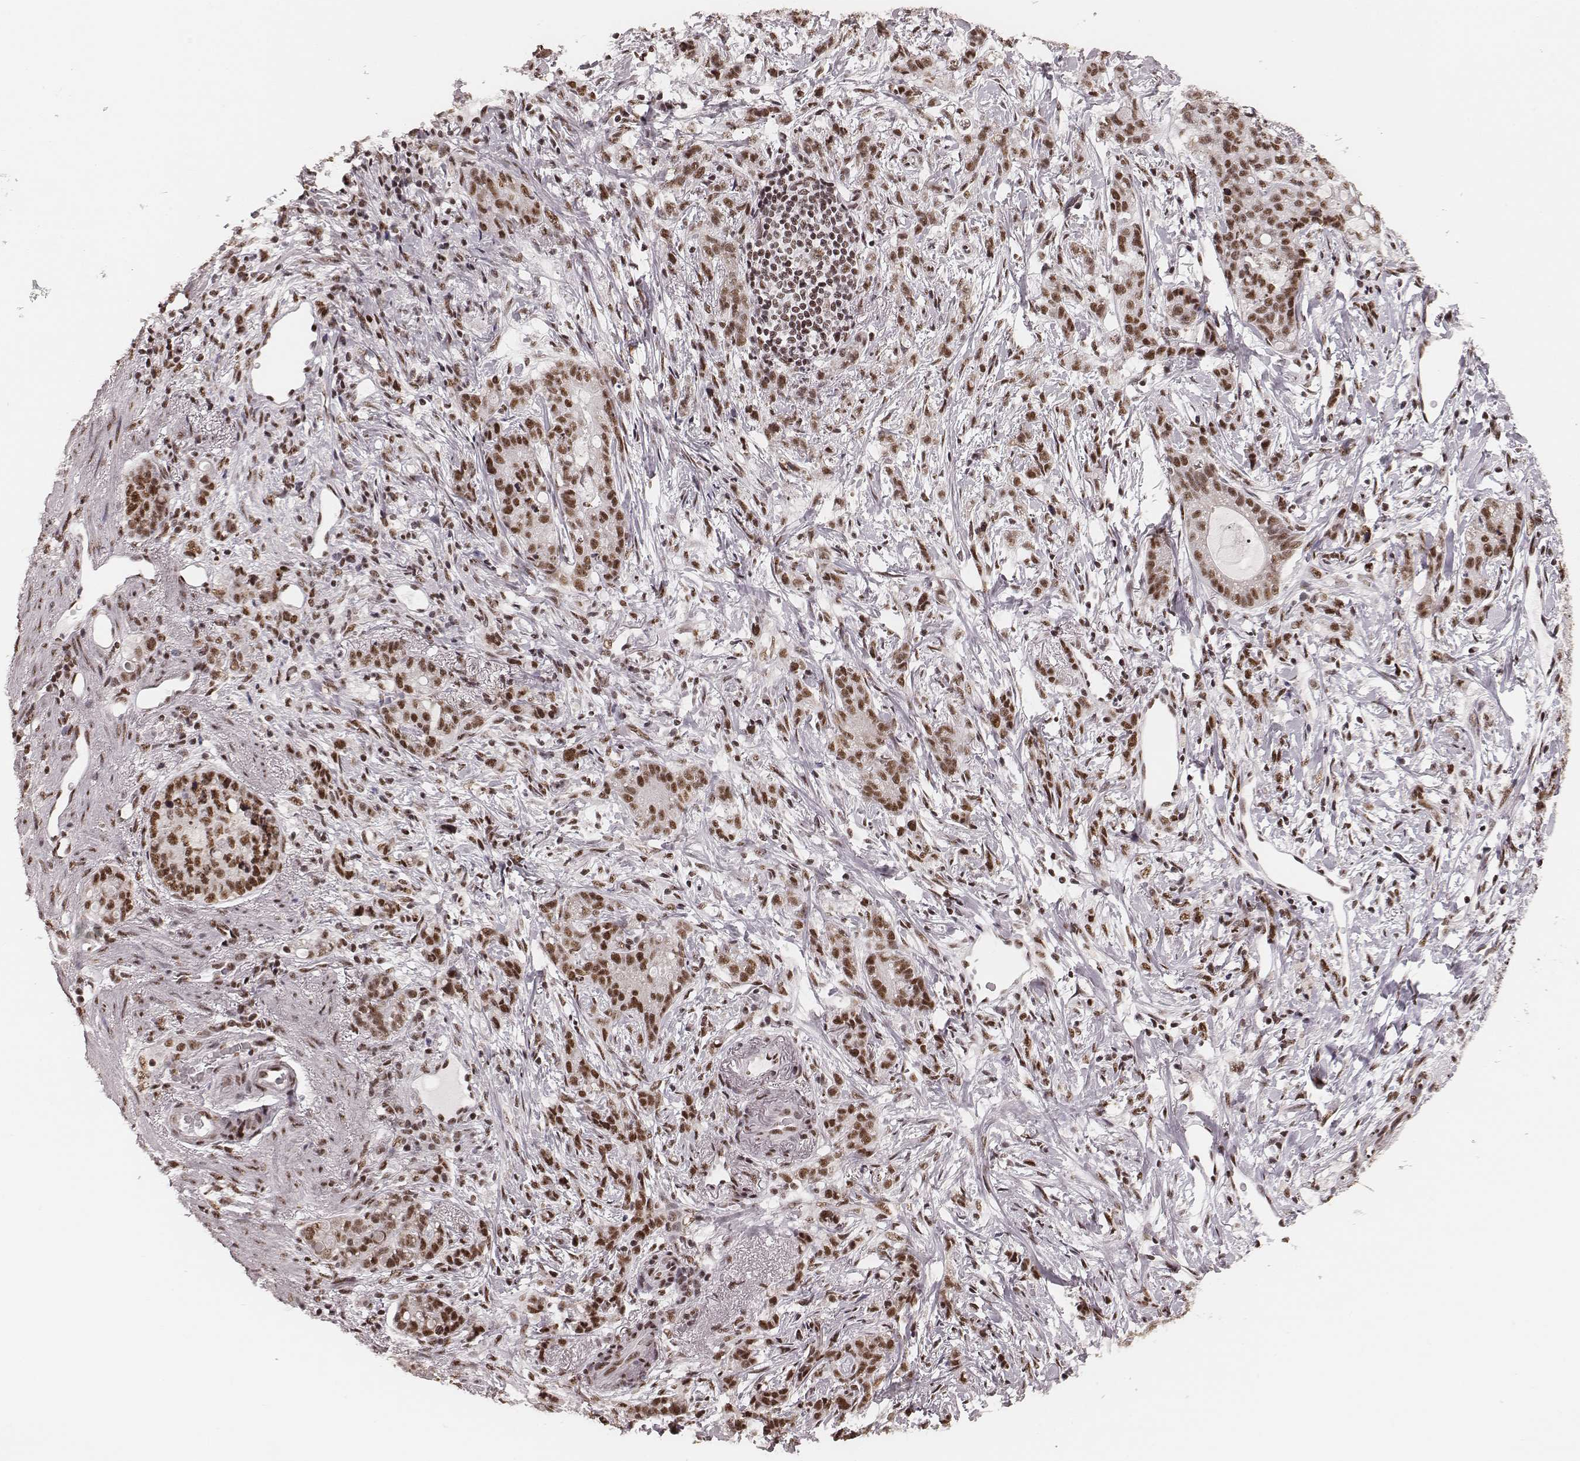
{"staining": {"intensity": "moderate", "quantity": ">75%", "location": "nuclear"}, "tissue": "stomach cancer", "cell_type": "Tumor cells", "image_type": "cancer", "snomed": [{"axis": "morphology", "description": "Adenocarcinoma, NOS"}, {"axis": "topography", "description": "Stomach, lower"}], "caption": "IHC of adenocarcinoma (stomach) exhibits medium levels of moderate nuclear staining in about >75% of tumor cells.", "gene": "LUC7L", "patient": {"sex": "male", "age": 88}}